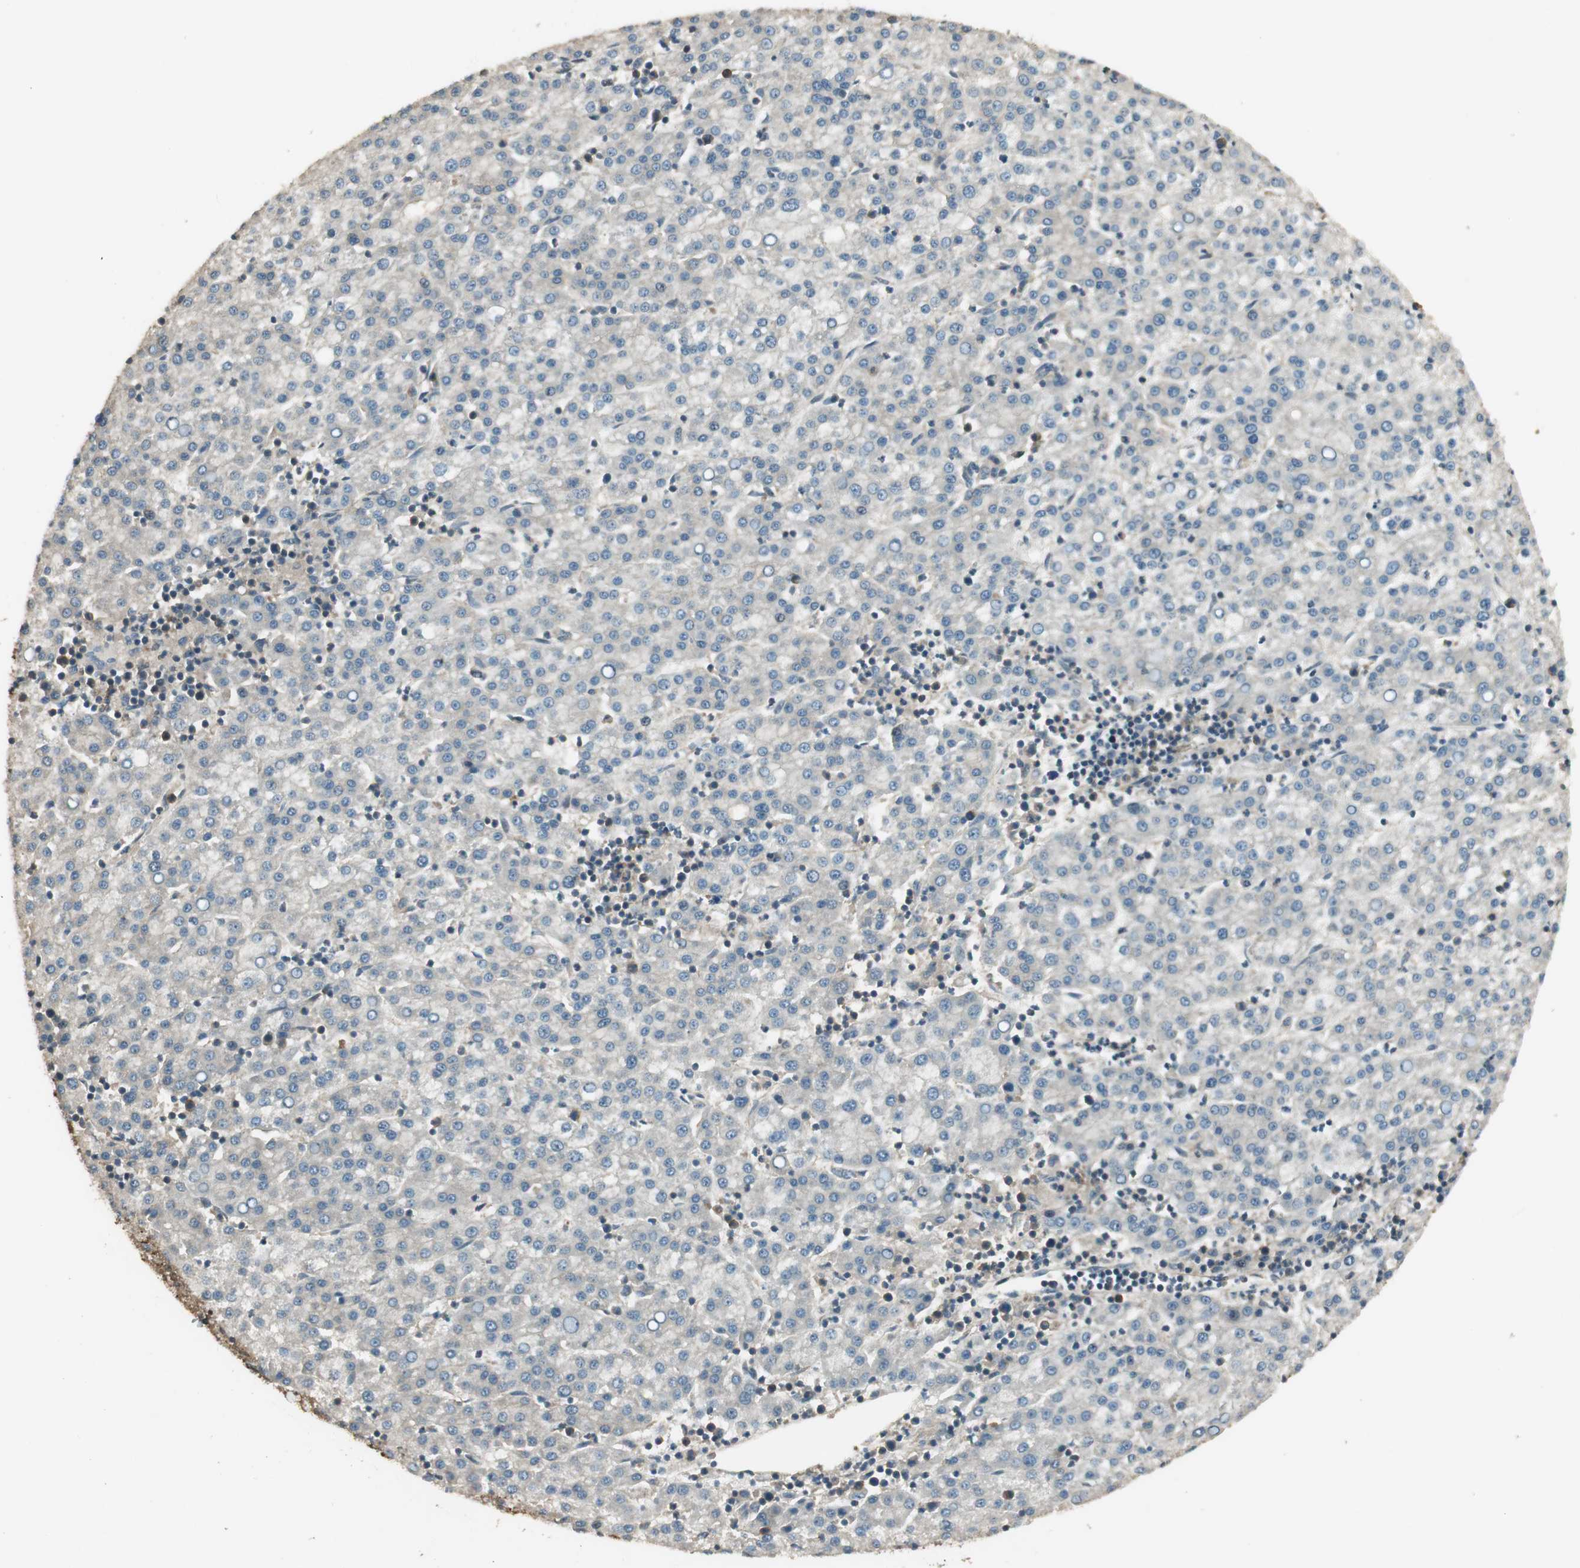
{"staining": {"intensity": "negative", "quantity": "none", "location": "none"}, "tissue": "liver cancer", "cell_type": "Tumor cells", "image_type": "cancer", "snomed": [{"axis": "morphology", "description": "Carcinoma, Hepatocellular, NOS"}, {"axis": "topography", "description": "Liver"}], "caption": "Protein analysis of liver cancer displays no significant expression in tumor cells.", "gene": "PFDN5", "patient": {"sex": "female", "age": 58}}